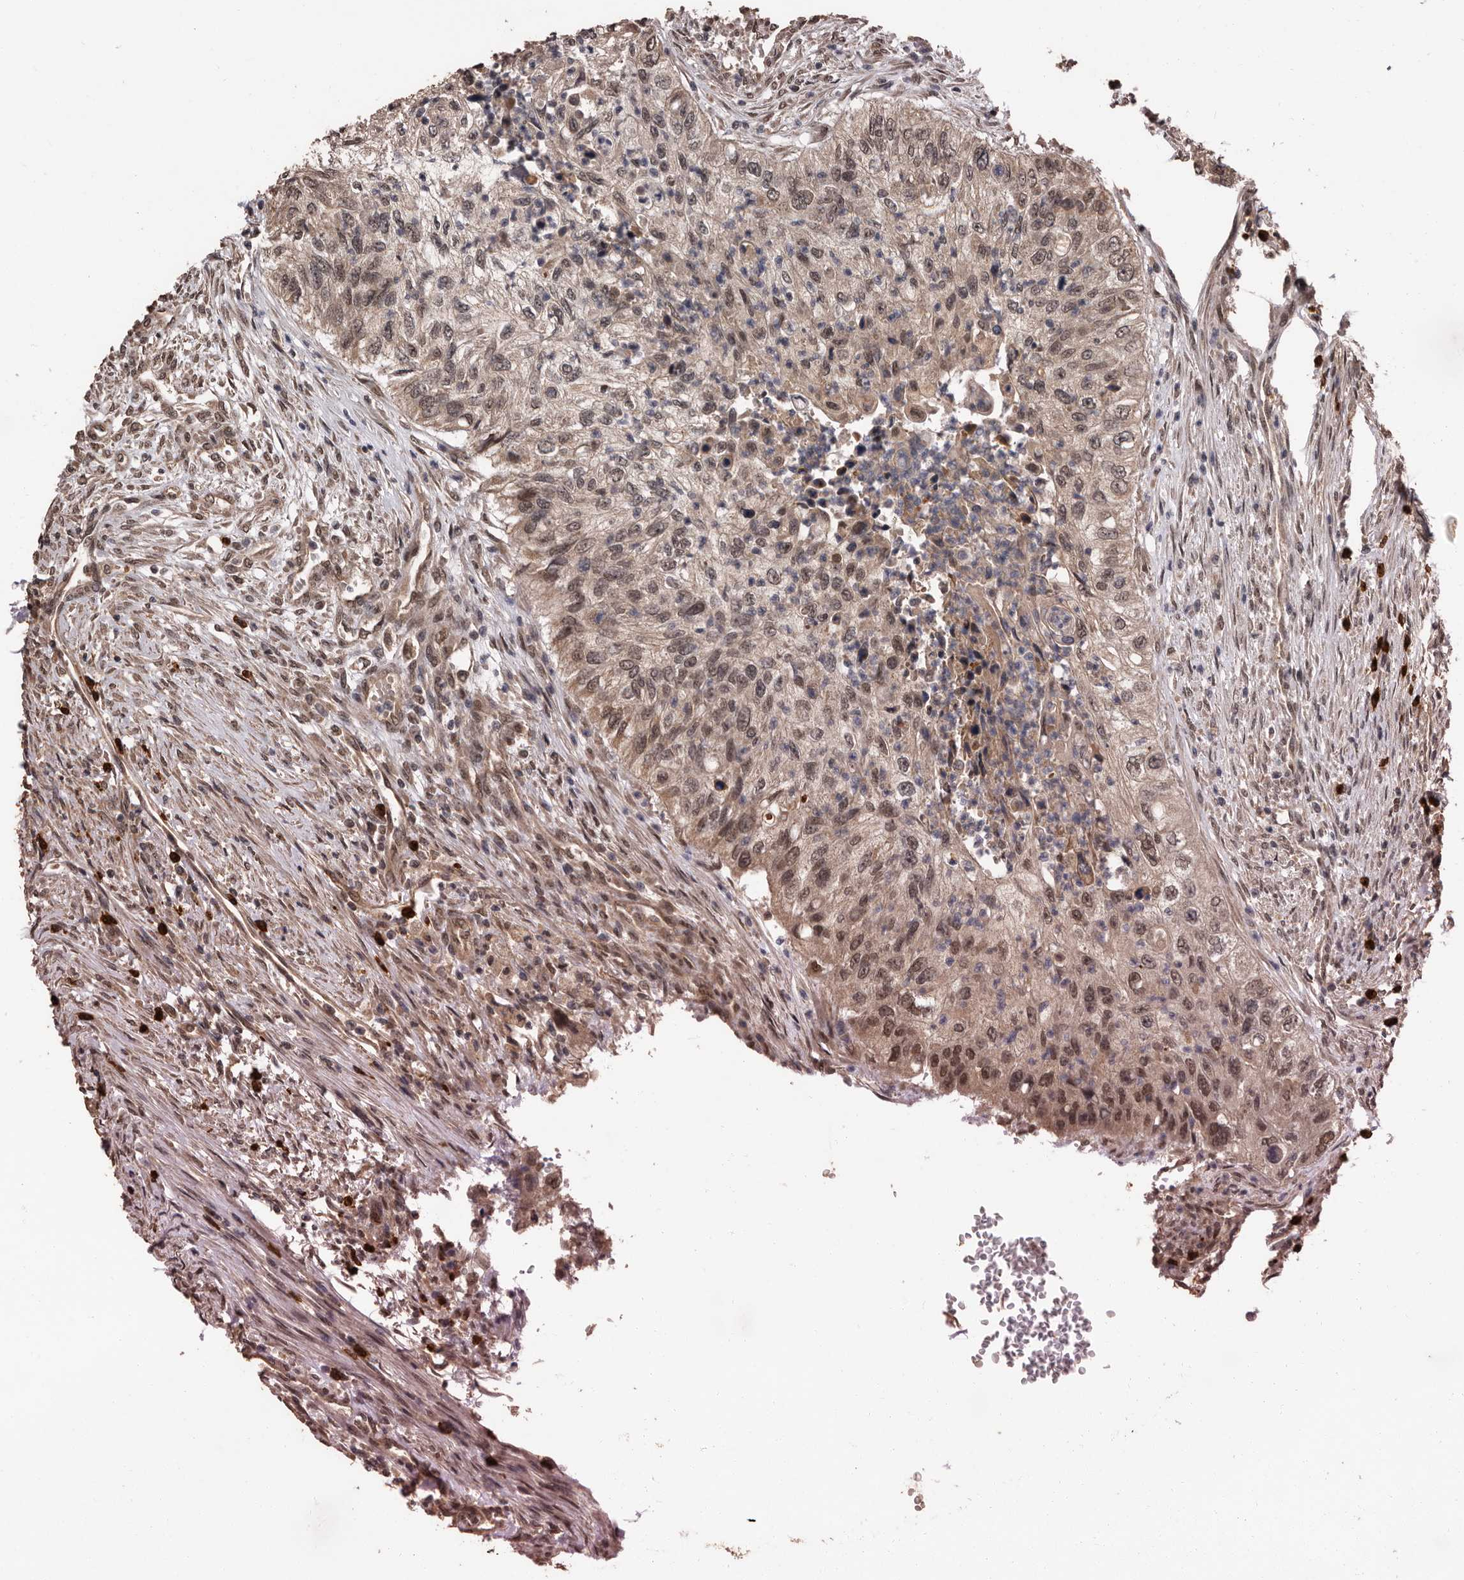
{"staining": {"intensity": "moderate", "quantity": "25%-75%", "location": "cytoplasmic/membranous,nuclear"}, "tissue": "urothelial cancer", "cell_type": "Tumor cells", "image_type": "cancer", "snomed": [{"axis": "morphology", "description": "Urothelial carcinoma, High grade"}, {"axis": "topography", "description": "Urinary bladder"}], "caption": "Protein analysis of urothelial cancer tissue shows moderate cytoplasmic/membranous and nuclear positivity in about 25%-75% of tumor cells.", "gene": "VPS37A", "patient": {"sex": "female", "age": 60}}